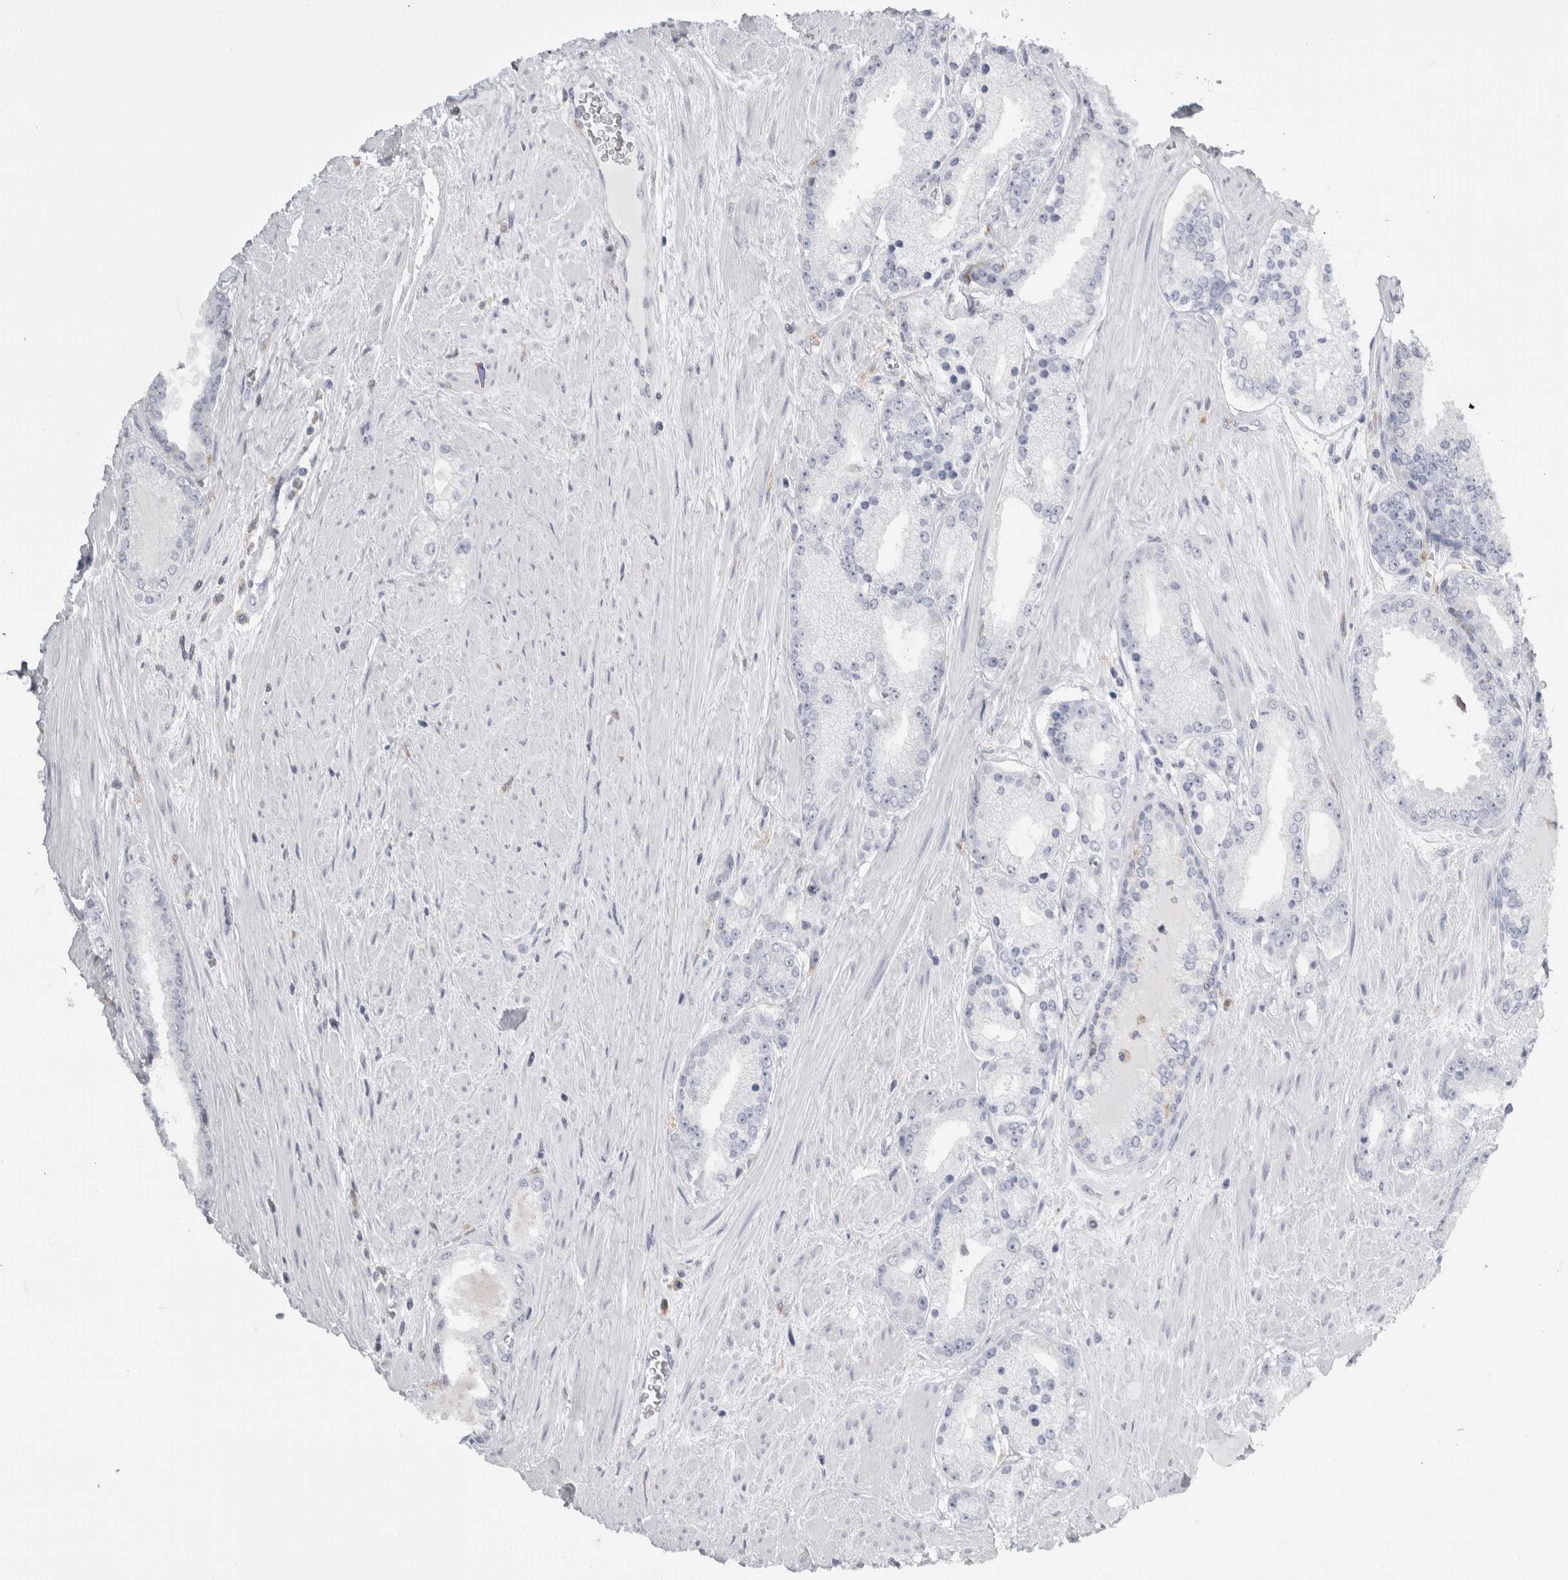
{"staining": {"intensity": "negative", "quantity": "none", "location": "none"}, "tissue": "prostate cancer", "cell_type": "Tumor cells", "image_type": "cancer", "snomed": [{"axis": "morphology", "description": "Adenocarcinoma, Low grade"}, {"axis": "topography", "description": "Prostate"}], "caption": "Immunohistochemistry of human prostate cancer (adenocarcinoma (low-grade)) exhibits no positivity in tumor cells.", "gene": "SKAP2", "patient": {"sex": "male", "age": 62}}